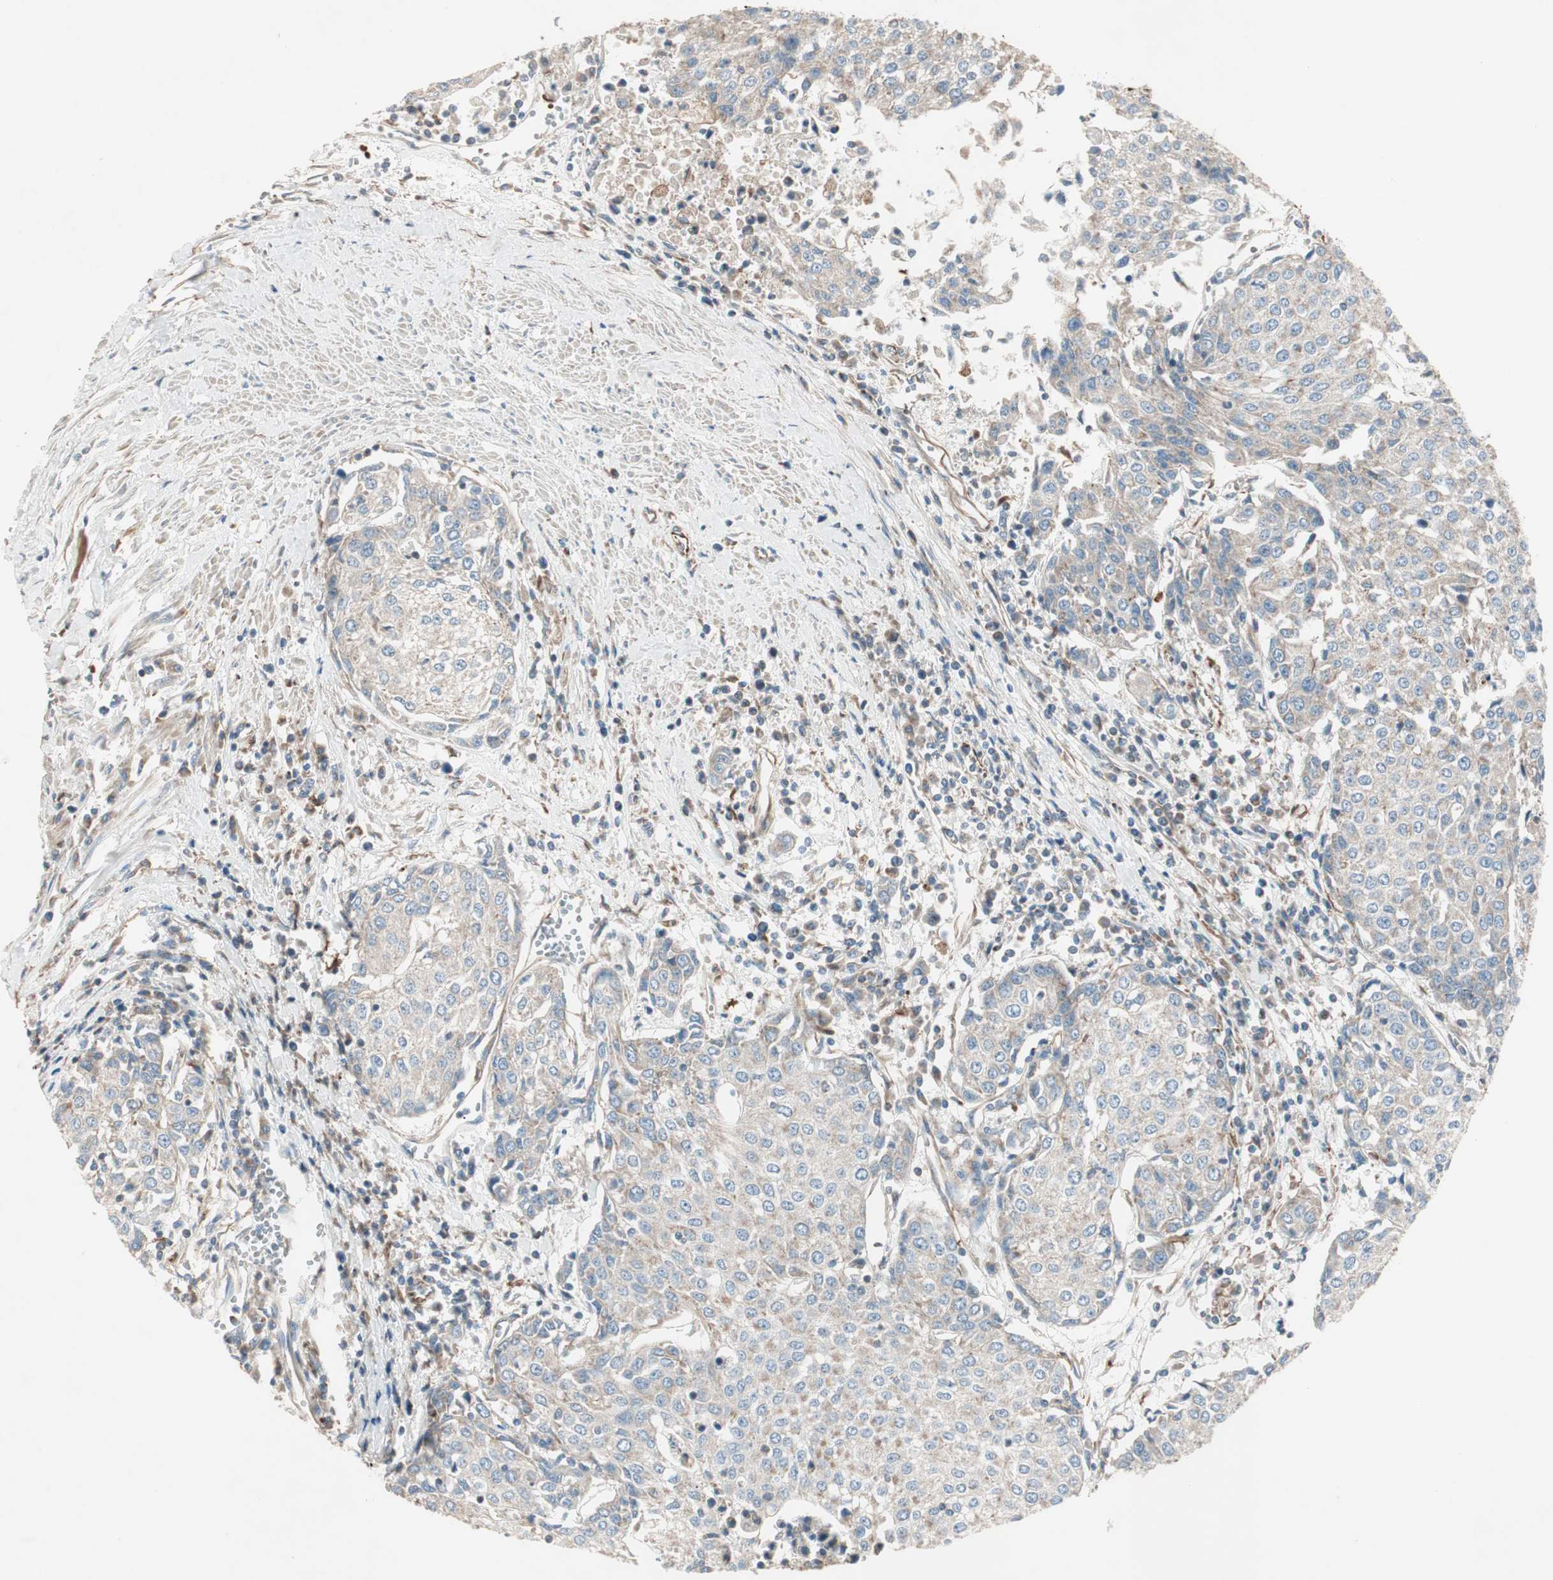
{"staining": {"intensity": "weak", "quantity": "25%-75%", "location": "cytoplasmic/membranous"}, "tissue": "urothelial cancer", "cell_type": "Tumor cells", "image_type": "cancer", "snomed": [{"axis": "morphology", "description": "Urothelial carcinoma, High grade"}, {"axis": "topography", "description": "Urinary bladder"}], "caption": "DAB (3,3'-diaminobenzidine) immunohistochemical staining of human urothelial carcinoma (high-grade) reveals weak cytoplasmic/membranous protein staining in approximately 25%-75% of tumor cells.", "gene": "SRCIN1", "patient": {"sex": "female", "age": 85}}